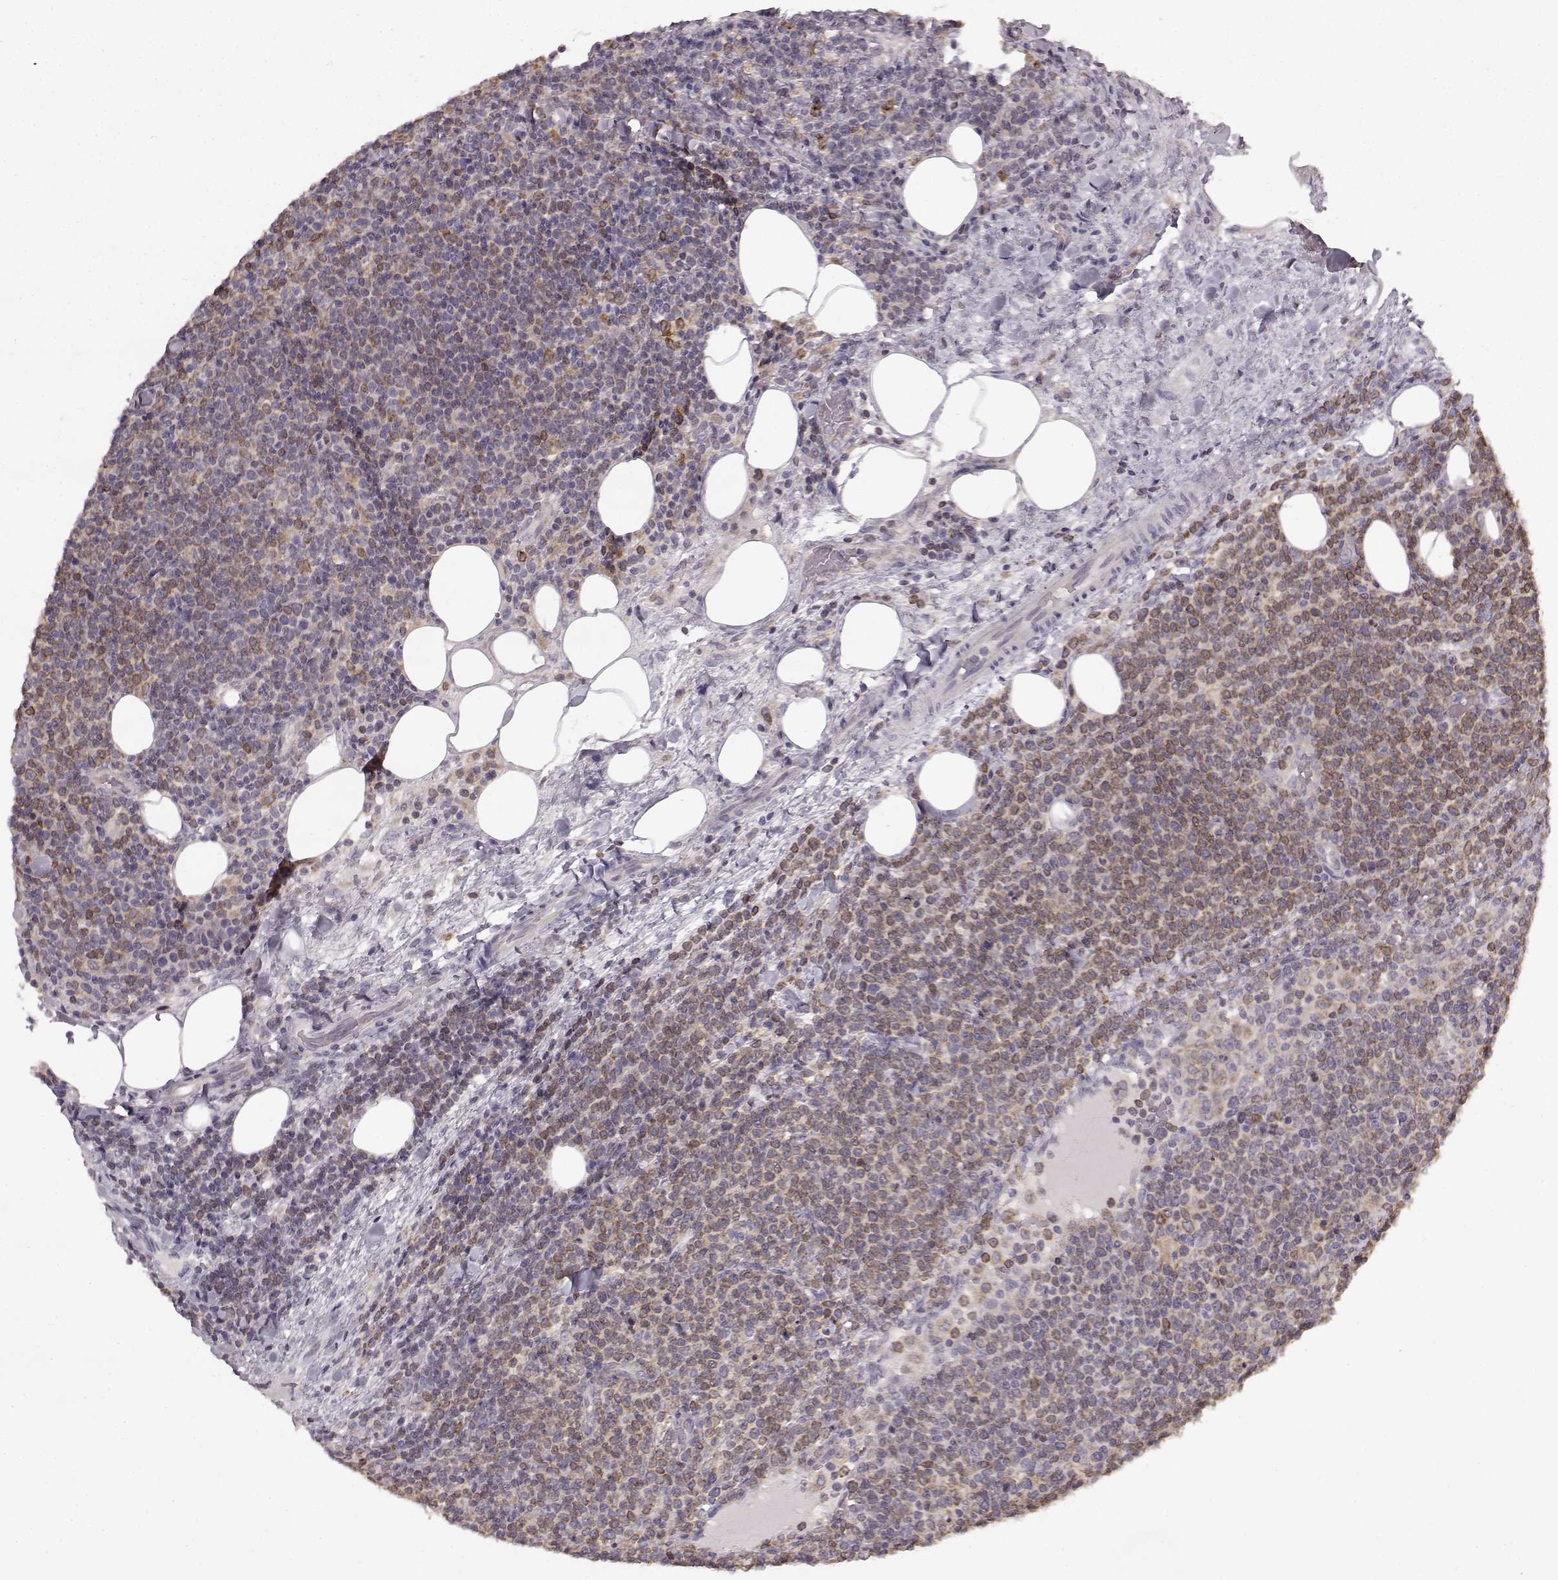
{"staining": {"intensity": "moderate", "quantity": ">75%", "location": "cytoplasmic/membranous"}, "tissue": "lymphoma", "cell_type": "Tumor cells", "image_type": "cancer", "snomed": [{"axis": "morphology", "description": "Malignant lymphoma, non-Hodgkin's type, High grade"}, {"axis": "topography", "description": "Lymph node"}], "caption": "The immunohistochemical stain labels moderate cytoplasmic/membranous positivity in tumor cells of malignant lymphoma, non-Hodgkin's type (high-grade) tissue.", "gene": "SPAG17", "patient": {"sex": "male", "age": 61}}